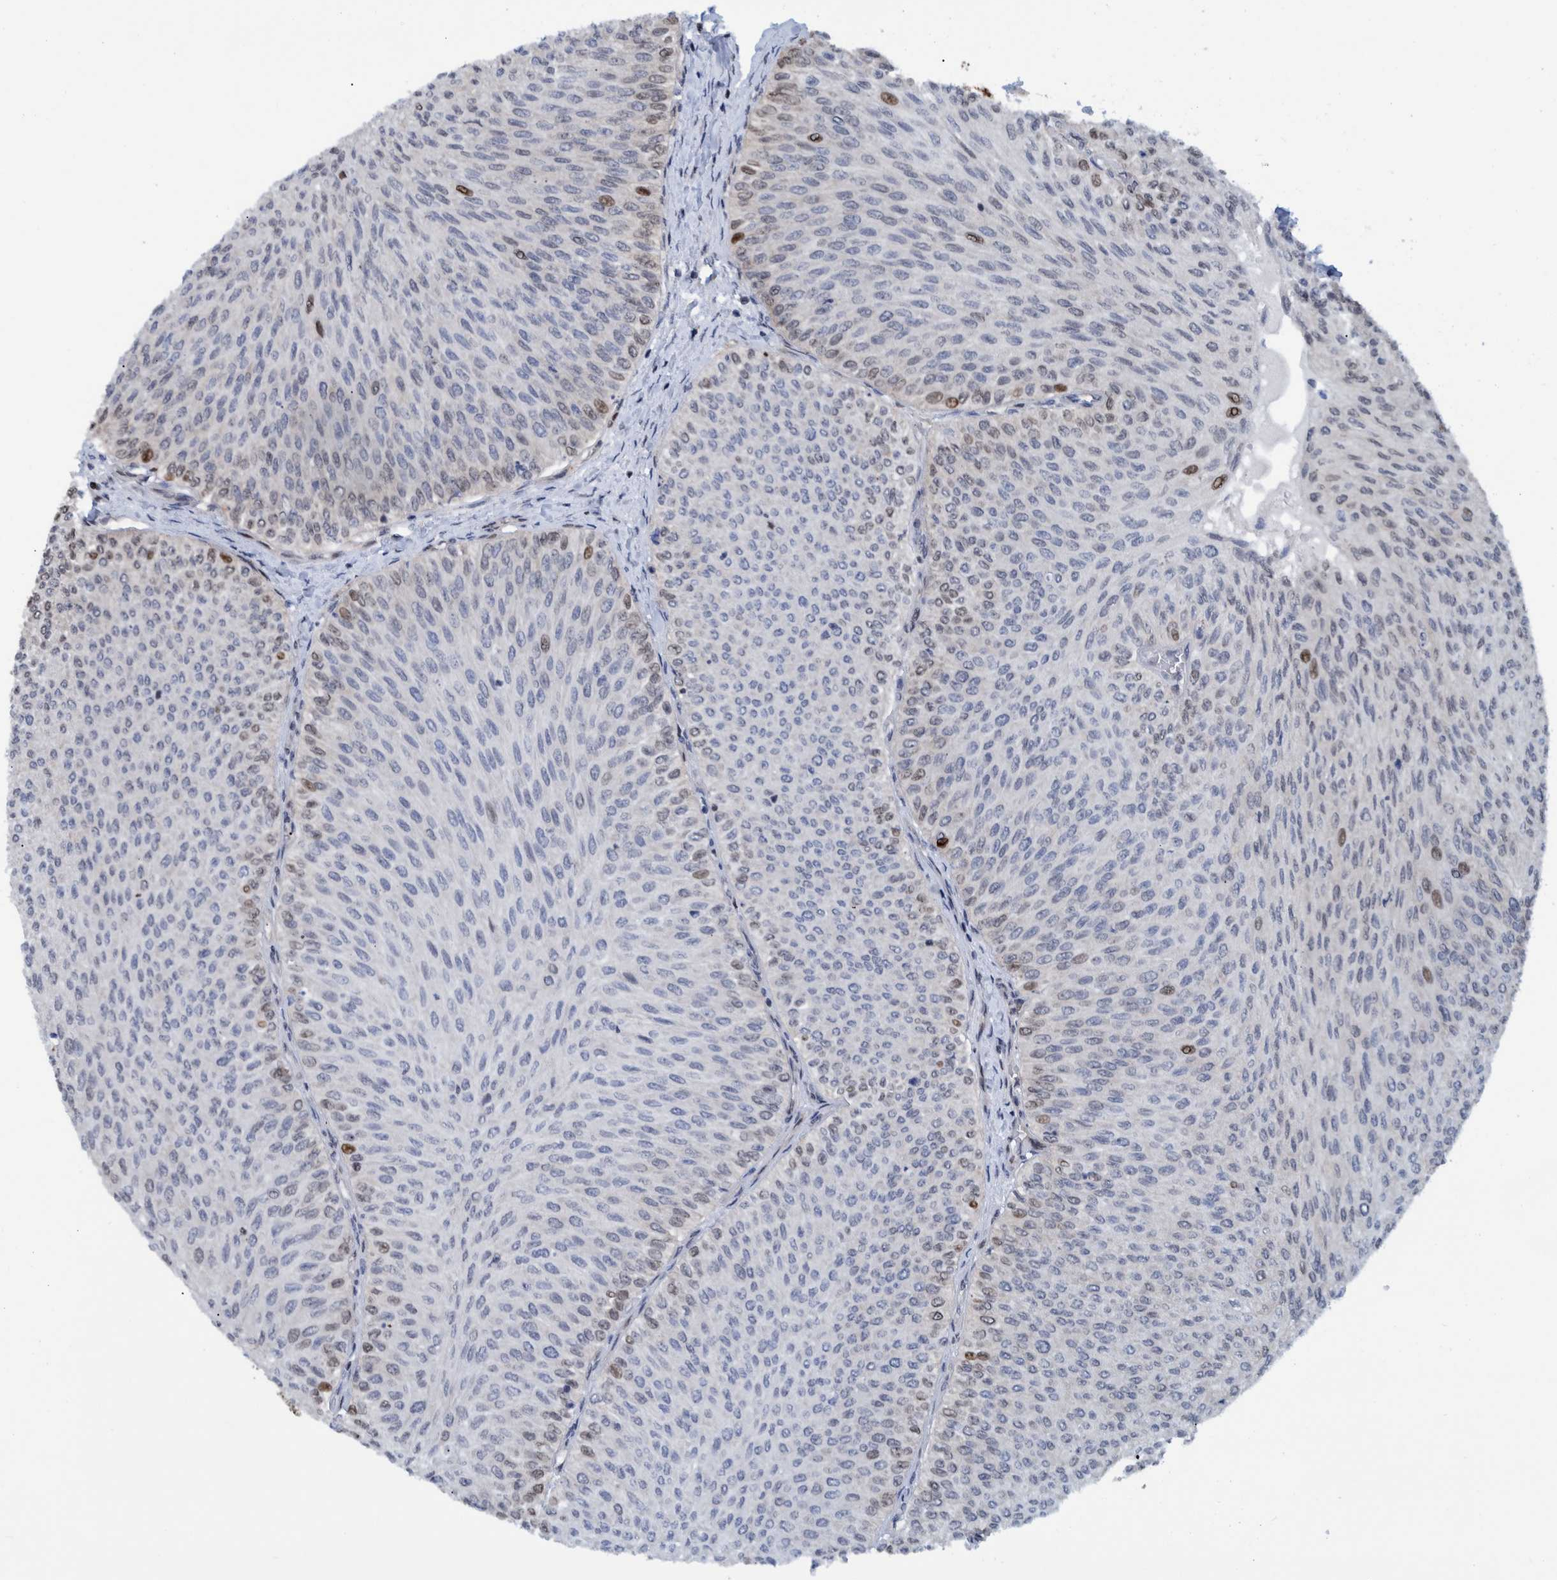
{"staining": {"intensity": "strong", "quantity": "<25%", "location": "nuclear"}, "tissue": "urothelial cancer", "cell_type": "Tumor cells", "image_type": "cancer", "snomed": [{"axis": "morphology", "description": "Urothelial carcinoma, Low grade"}, {"axis": "topography", "description": "Urinary bladder"}], "caption": "Protein staining of urothelial cancer tissue exhibits strong nuclear expression in about <25% of tumor cells. (DAB (3,3'-diaminobenzidine) IHC, brown staining for protein, blue staining for nuclei).", "gene": "HEATR9", "patient": {"sex": "male", "age": 78}}